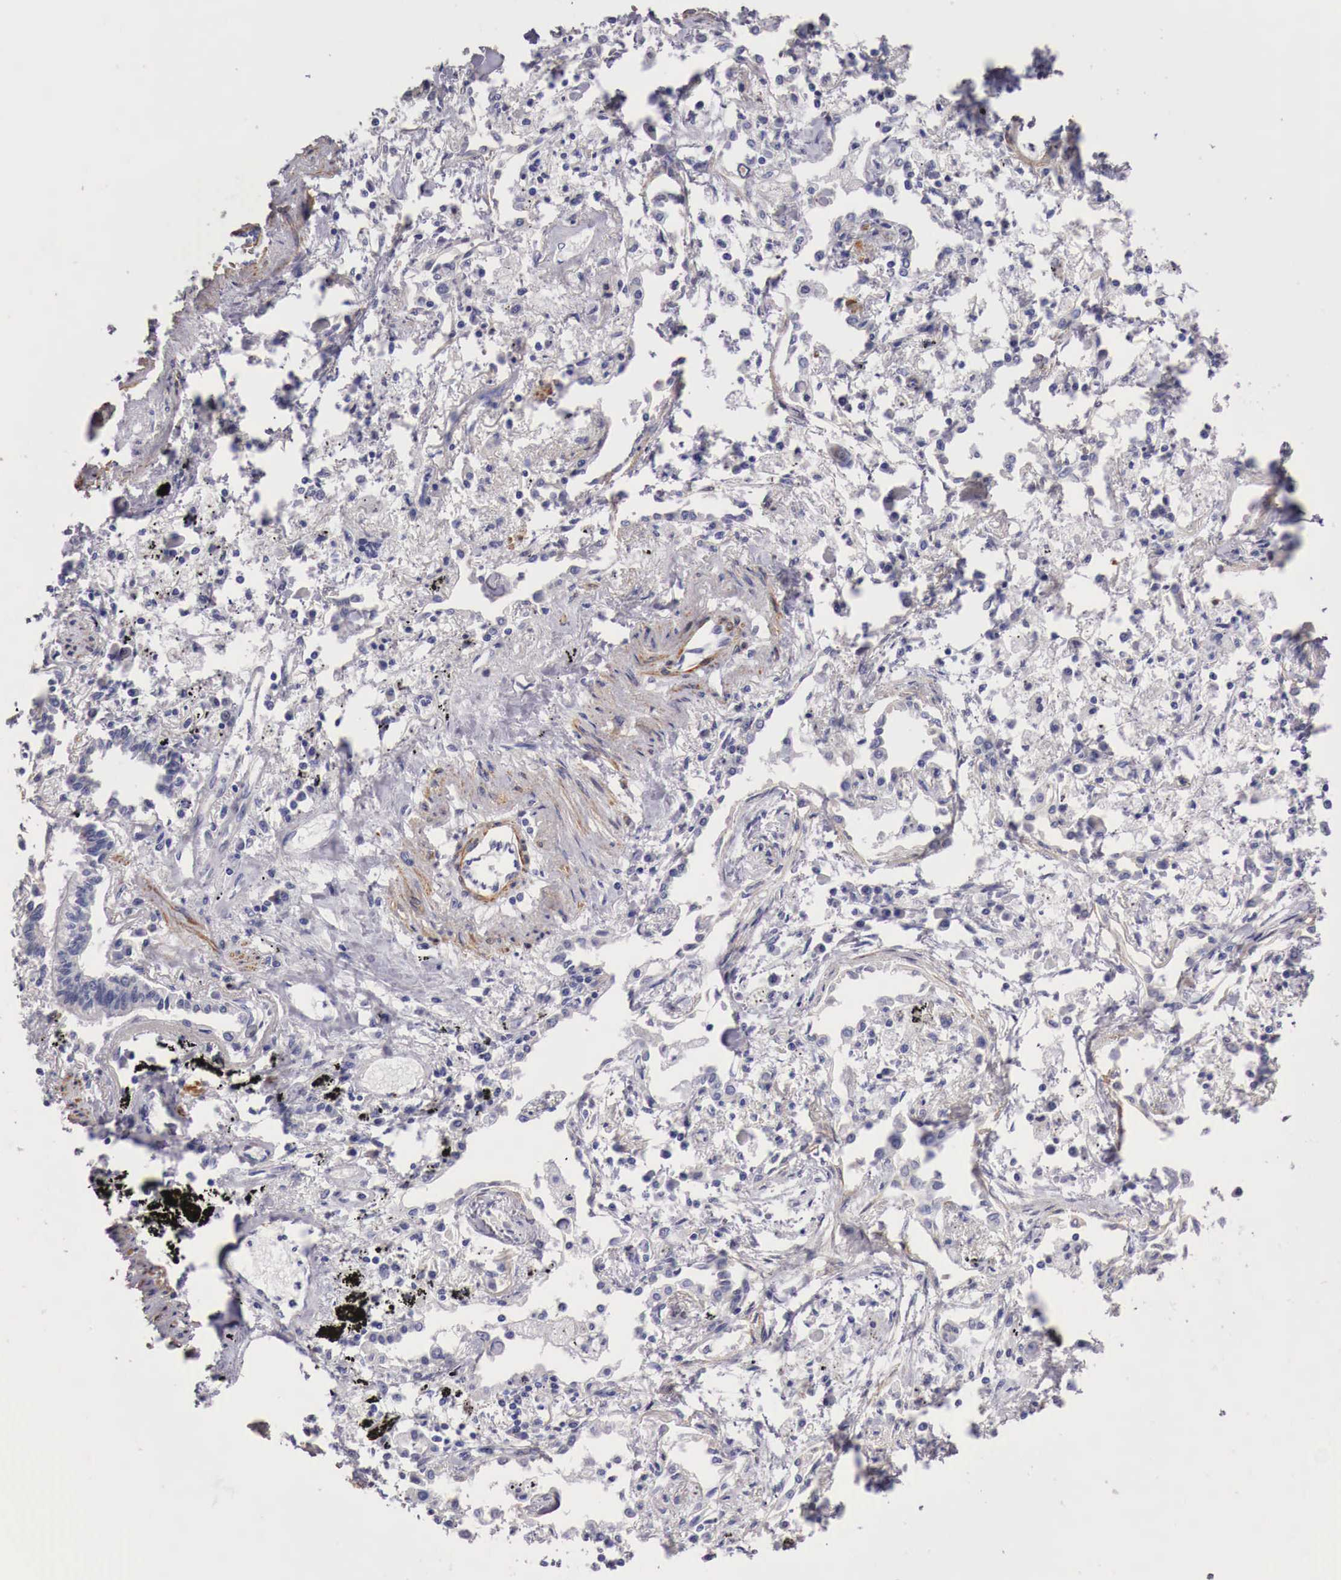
{"staining": {"intensity": "negative", "quantity": "none", "location": "none"}, "tissue": "lung cancer", "cell_type": "Tumor cells", "image_type": "cancer", "snomed": [{"axis": "morphology", "description": "Adenocarcinoma, NOS"}, {"axis": "topography", "description": "Lung"}], "caption": "This histopathology image is of lung cancer stained with immunohistochemistry to label a protein in brown with the nuclei are counter-stained blue. There is no positivity in tumor cells.", "gene": "ENOX2", "patient": {"sex": "male", "age": 60}}